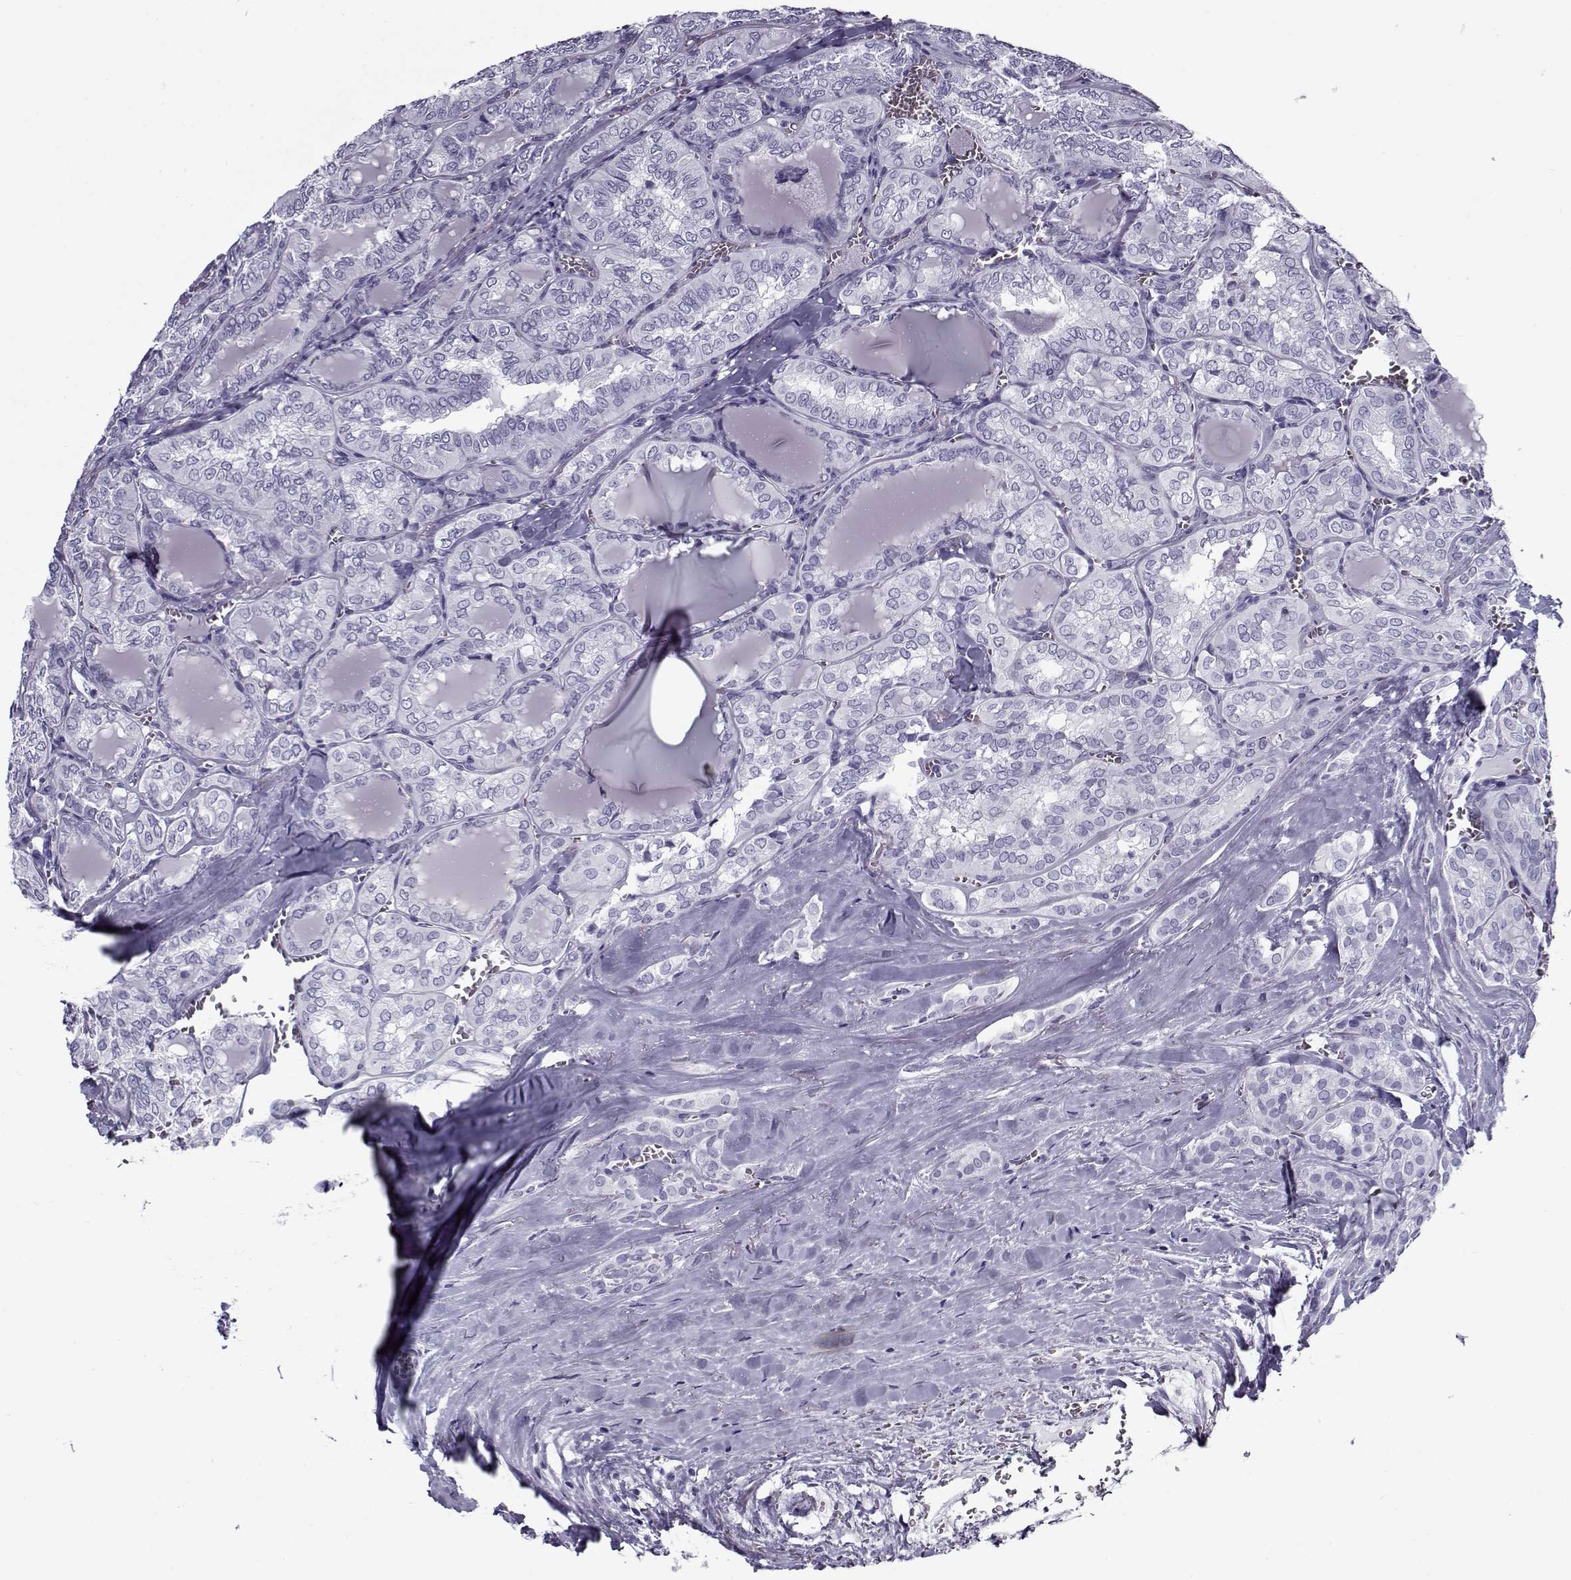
{"staining": {"intensity": "negative", "quantity": "none", "location": "none"}, "tissue": "thyroid cancer", "cell_type": "Tumor cells", "image_type": "cancer", "snomed": [{"axis": "morphology", "description": "Papillary adenocarcinoma, NOS"}, {"axis": "topography", "description": "Thyroid gland"}], "caption": "Immunohistochemistry micrograph of human papillary adenocarcinoma (thyroid) stained for a protein (brown), which demonstrates no staining in tumor cells. Nuclei are stained in blue.", "gene": "GAGE2A", "patient": {"sex": "female", "age": 41}}